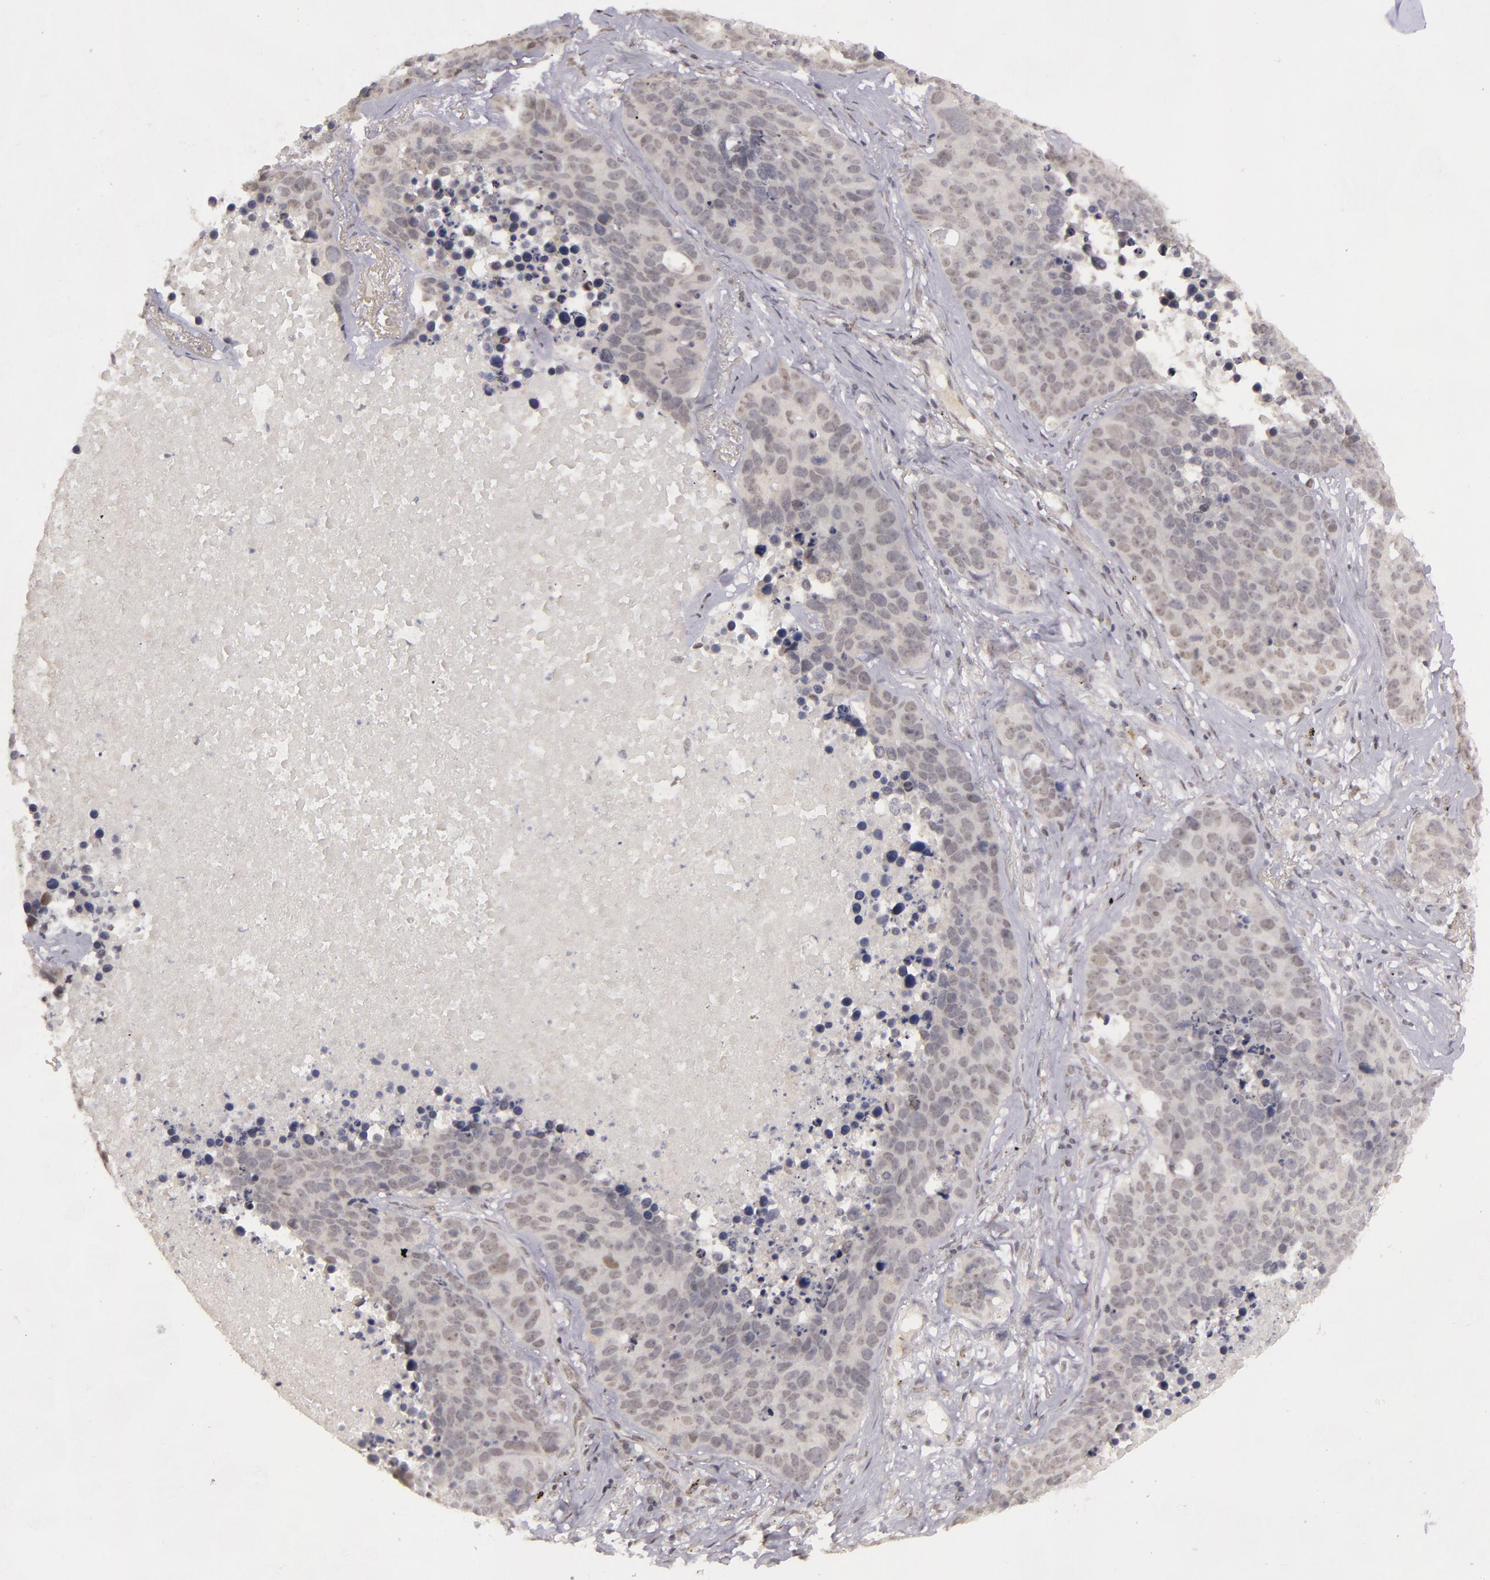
{"staining": {"intensity": "negative", "quantity": "none", "location": "none"}, "tissue": "lung cancer", "cell_type": "Tumor cells", "image_type": "cancer", "snomed": [{"axis": "morphology", "description": "Carcinoid, malignant, NOS"}, {"axis": "topography", "description": "Lung"}], "caption": "An IHC micrograph of lung malignant carcinoid is shown. There is no staining in tumor cells of lung malignant carcinoid. The staining is performed using DAB (3,3'-diaminobenzidine) brown chromogen with nuclei counter-stained in using hematoxylin.", "gene": "RRP7A", "patient": {"sex": "male", "age": 60}}